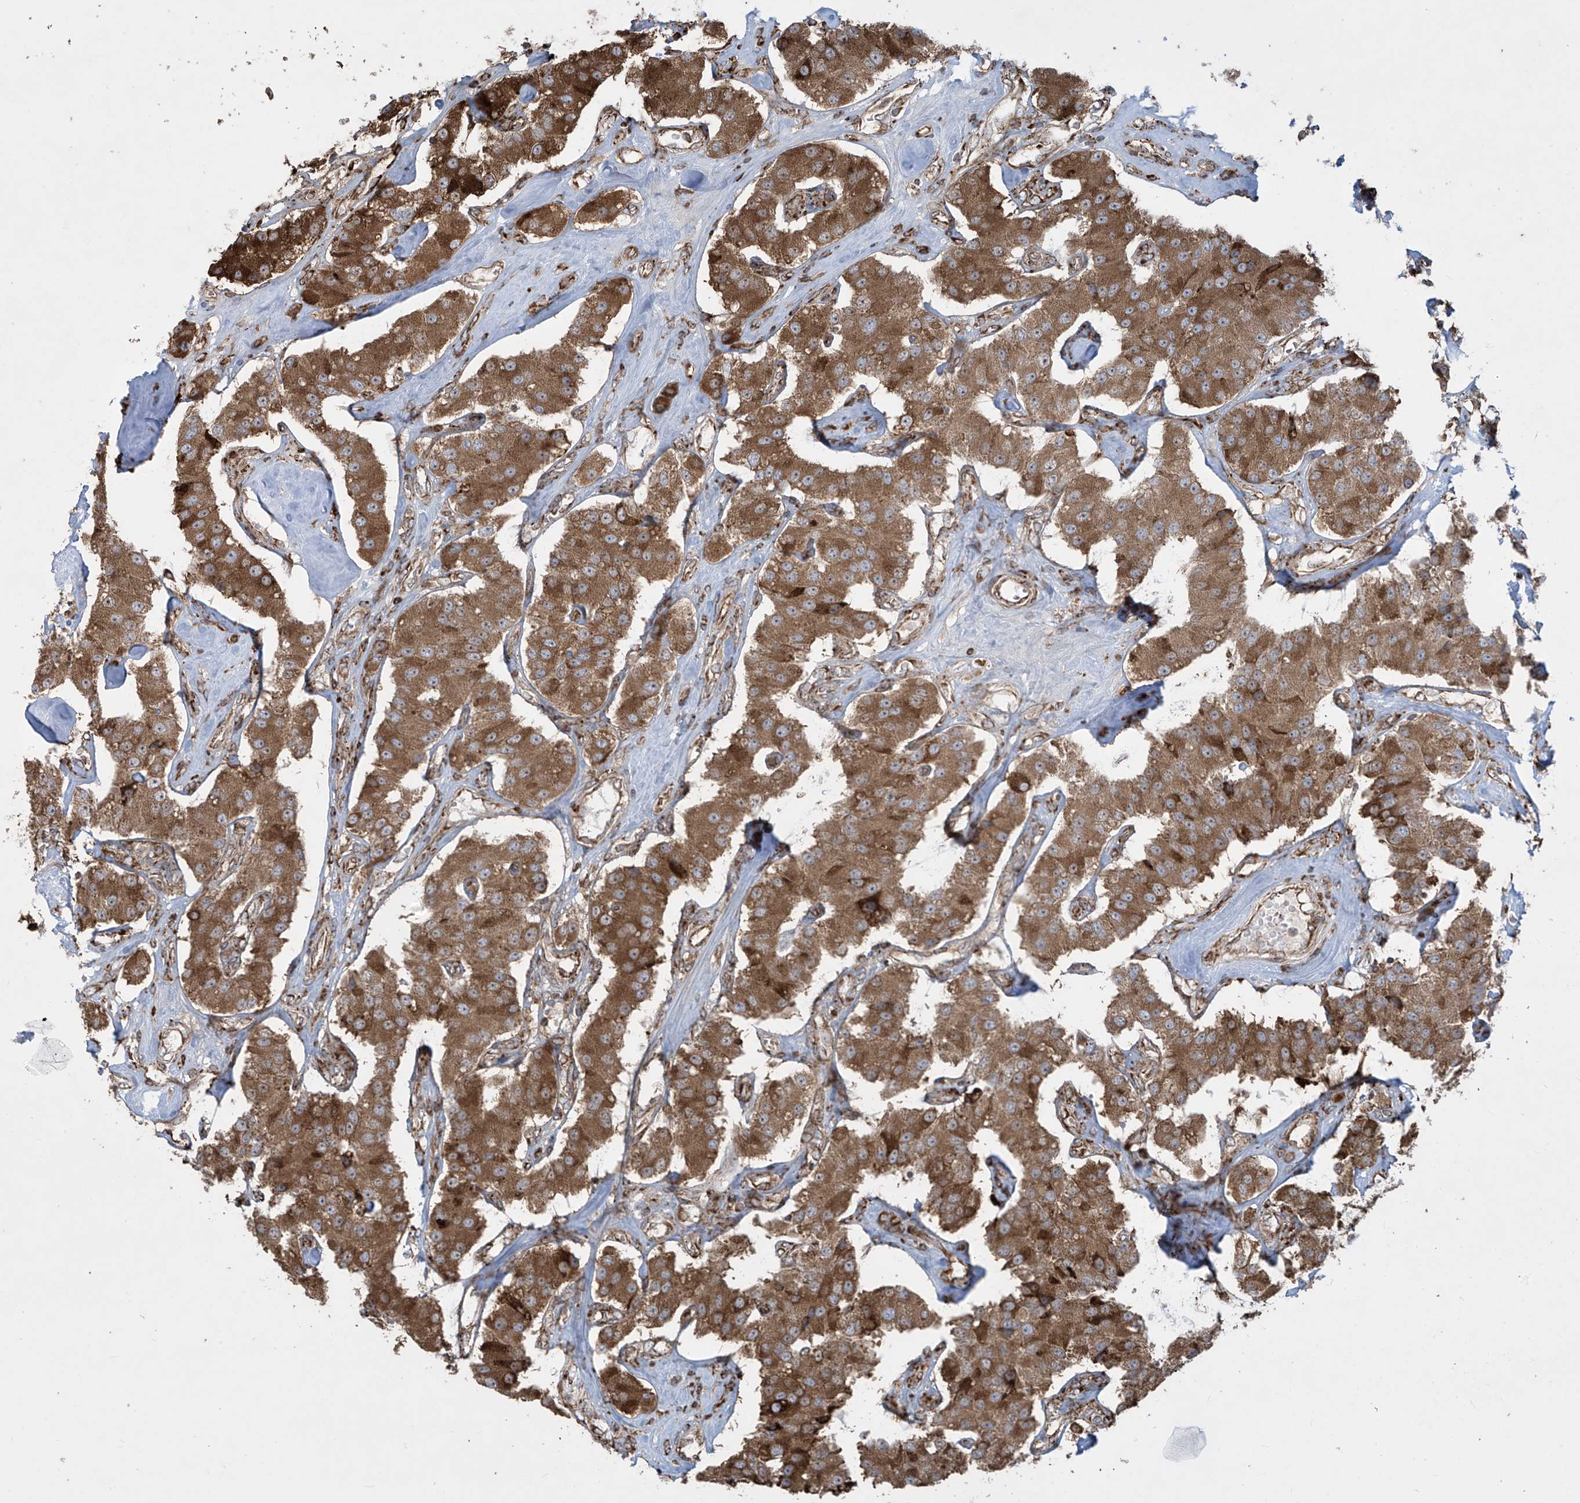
{"staining": {"intensity": "strong", "quantity": ">75%", "location": "cytoplasmic/membranous"}, "tissue": "carcinoid", "cell_type": "Tumor cells", "image_type": "cancer", "snomed": [{"axis": "morphology", "description": "Carcinoid, malignant, NOS"}, {"axis": "topography", "description": "Pancreas"}], "caption": "Immunohistochemical staining of human malignant carcinoid demonstrates strong cytoplasmic/membranous protein expression in about >75% of tumor cells.", "gene": "MX1", "patient": {"sex": "male", "age": 41}}